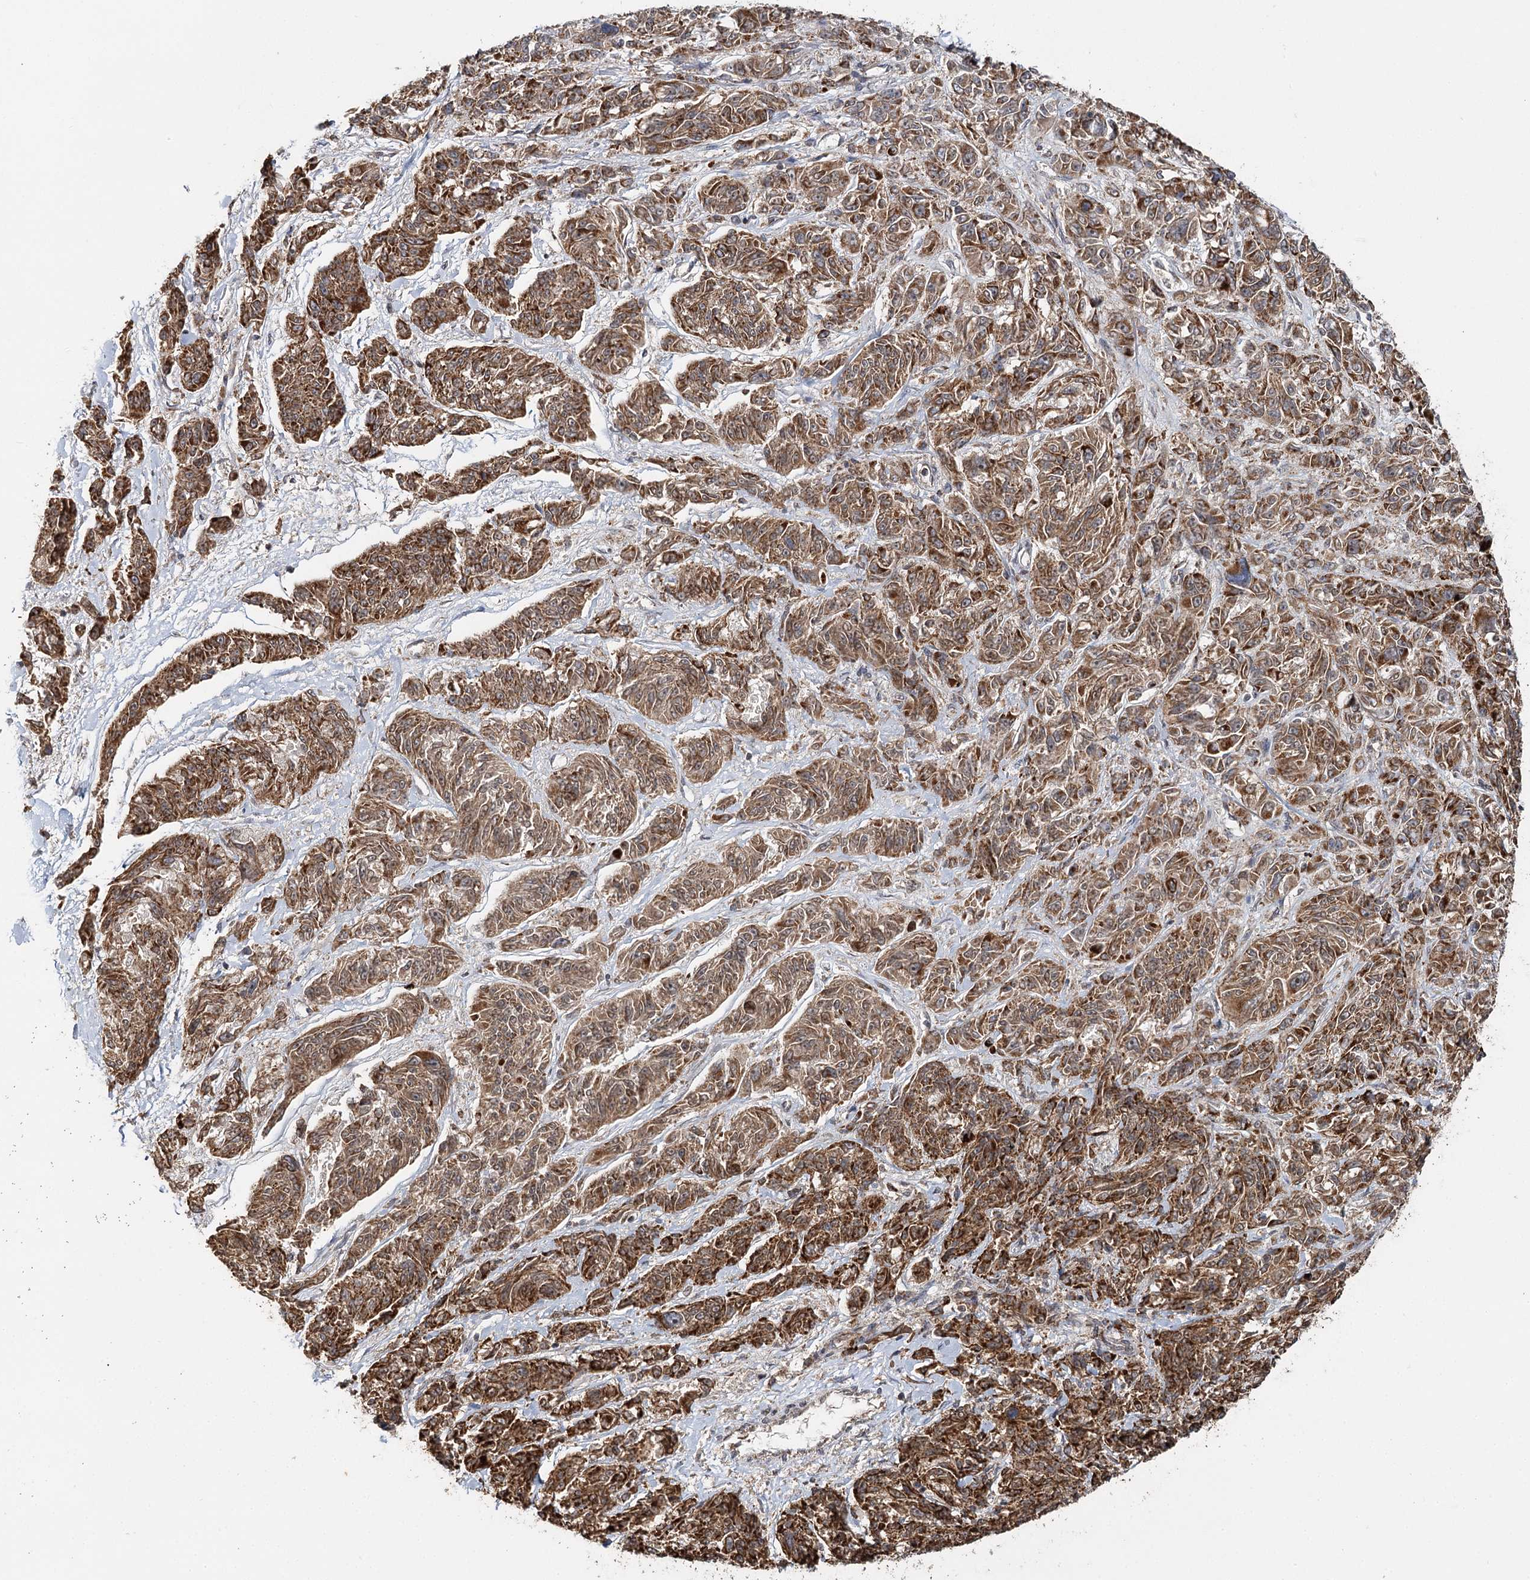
{"staining": {"intensity": "moderate", "quantity": ">75%", "location": "cytoplasmic/membranous"}, "tissue": "melanoma", "cell_type": "Tumor cells", "image_type": "cancer", "snomed": [{"axis": "morphology", "description": "Malignant melanoma, NOS"}, {"axis": "topography", "description": "Skin"}], "caption": "IHC (DAB) staining of melanoma reveals moderate cytoplasmic/membranous protein positivity in approximately >75% of tumor cells. (brown staining indicates protein expression, while blue staining denotes nuclei).", "gene": "ZNRF3", "patient": {"sex": "male", "age": 53}}